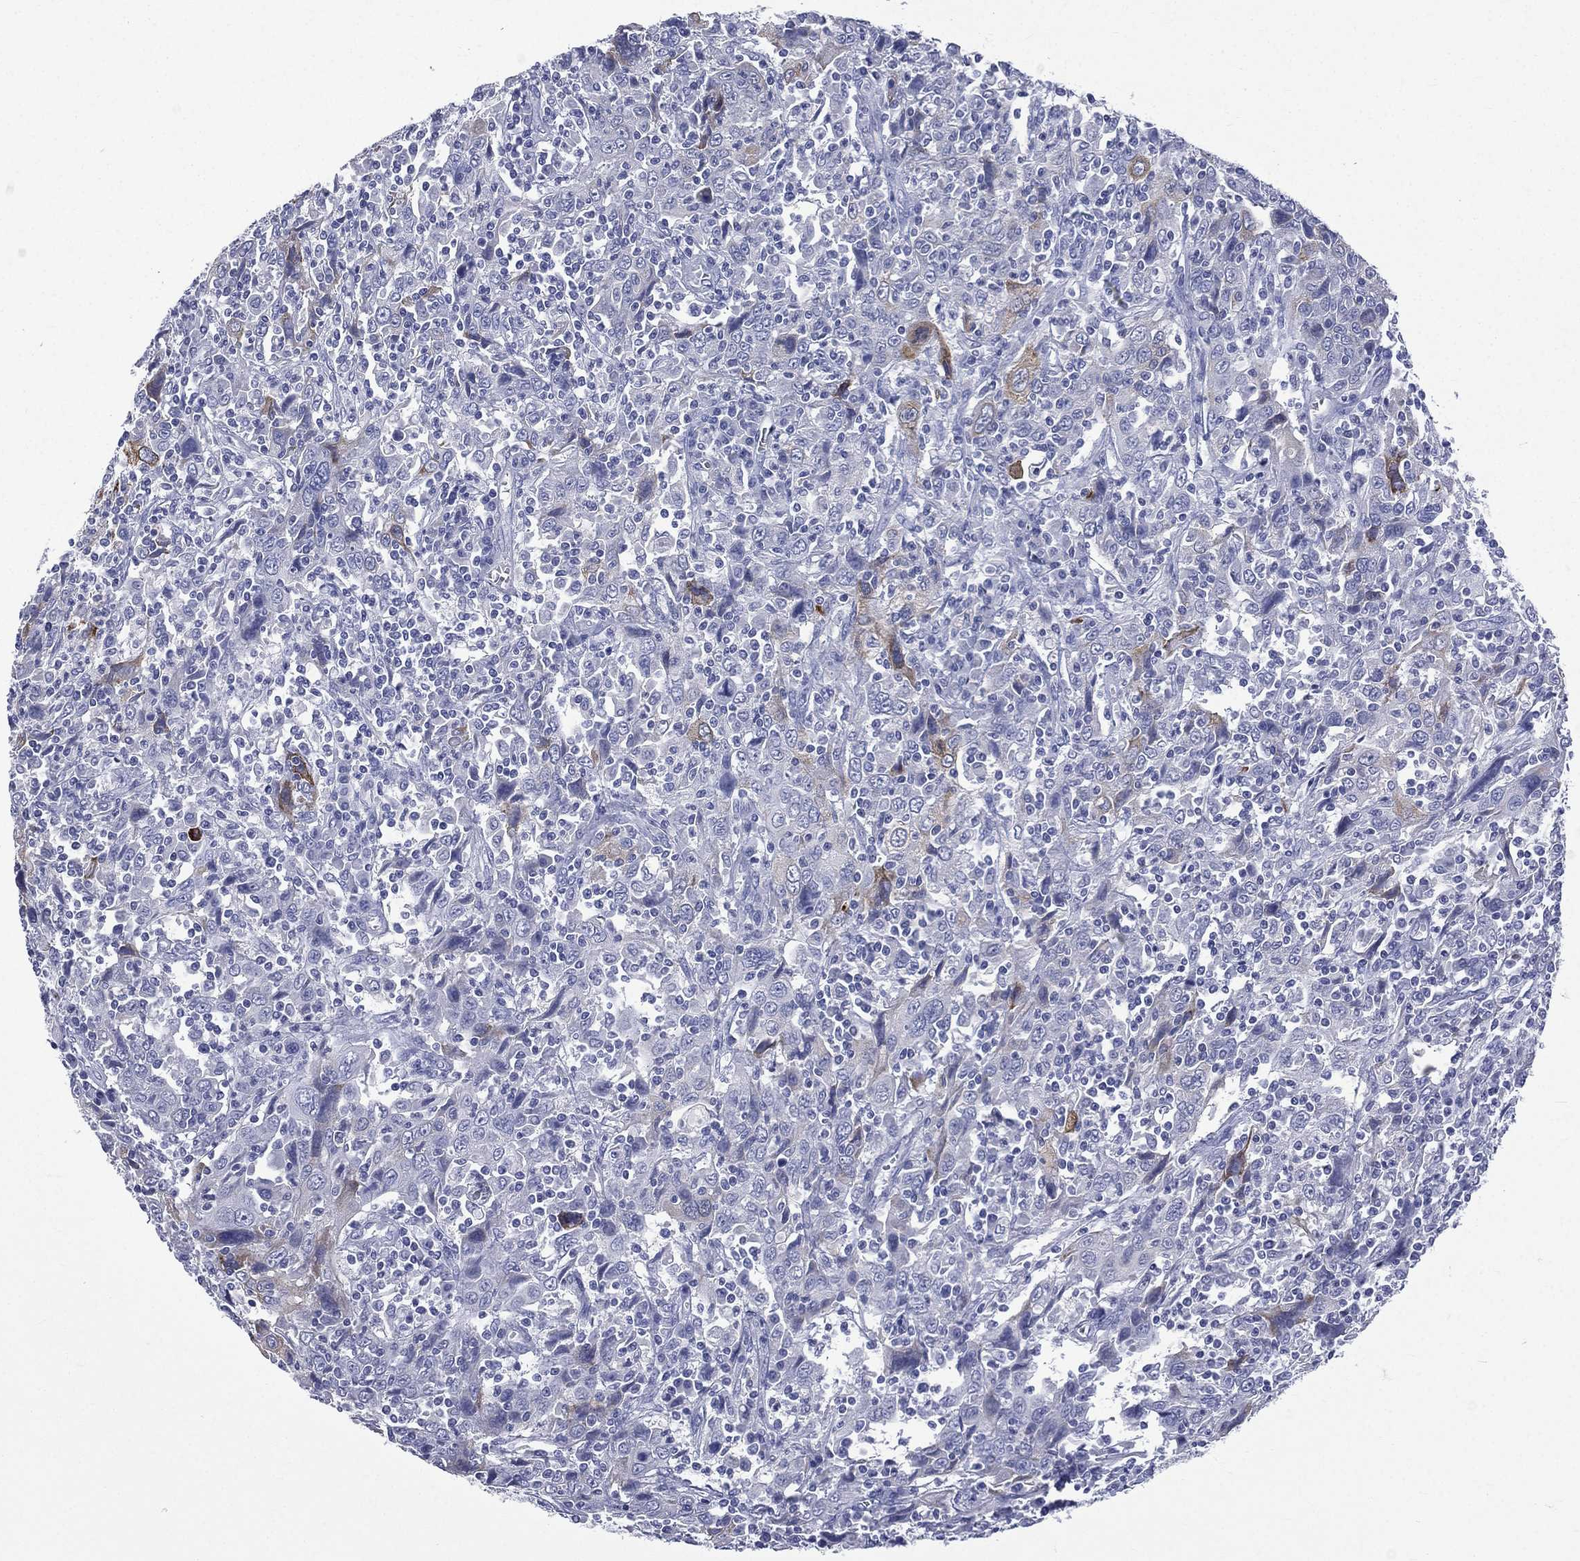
{"staining": {"intensity": "negative", "quantity": "none", "location": "none"}, "tissue": "cervical cancer", "cell_type": "Tumor cells", "image_type": "cancer", "snomed": [{"axis": "morphology", "description": "Squamous cell carcinoma, NOS"}, {"axis": "topography", "description": "Cervix"}], "caption": "IHC photomicrograph of cervical cancer stained for a protein (brown), which demonstrates no positivity in tumor cells. (IHC, brightfield microscopy, high magnification).", "gene": "CES2", "patient": {"sex": "female", "age": 46}}